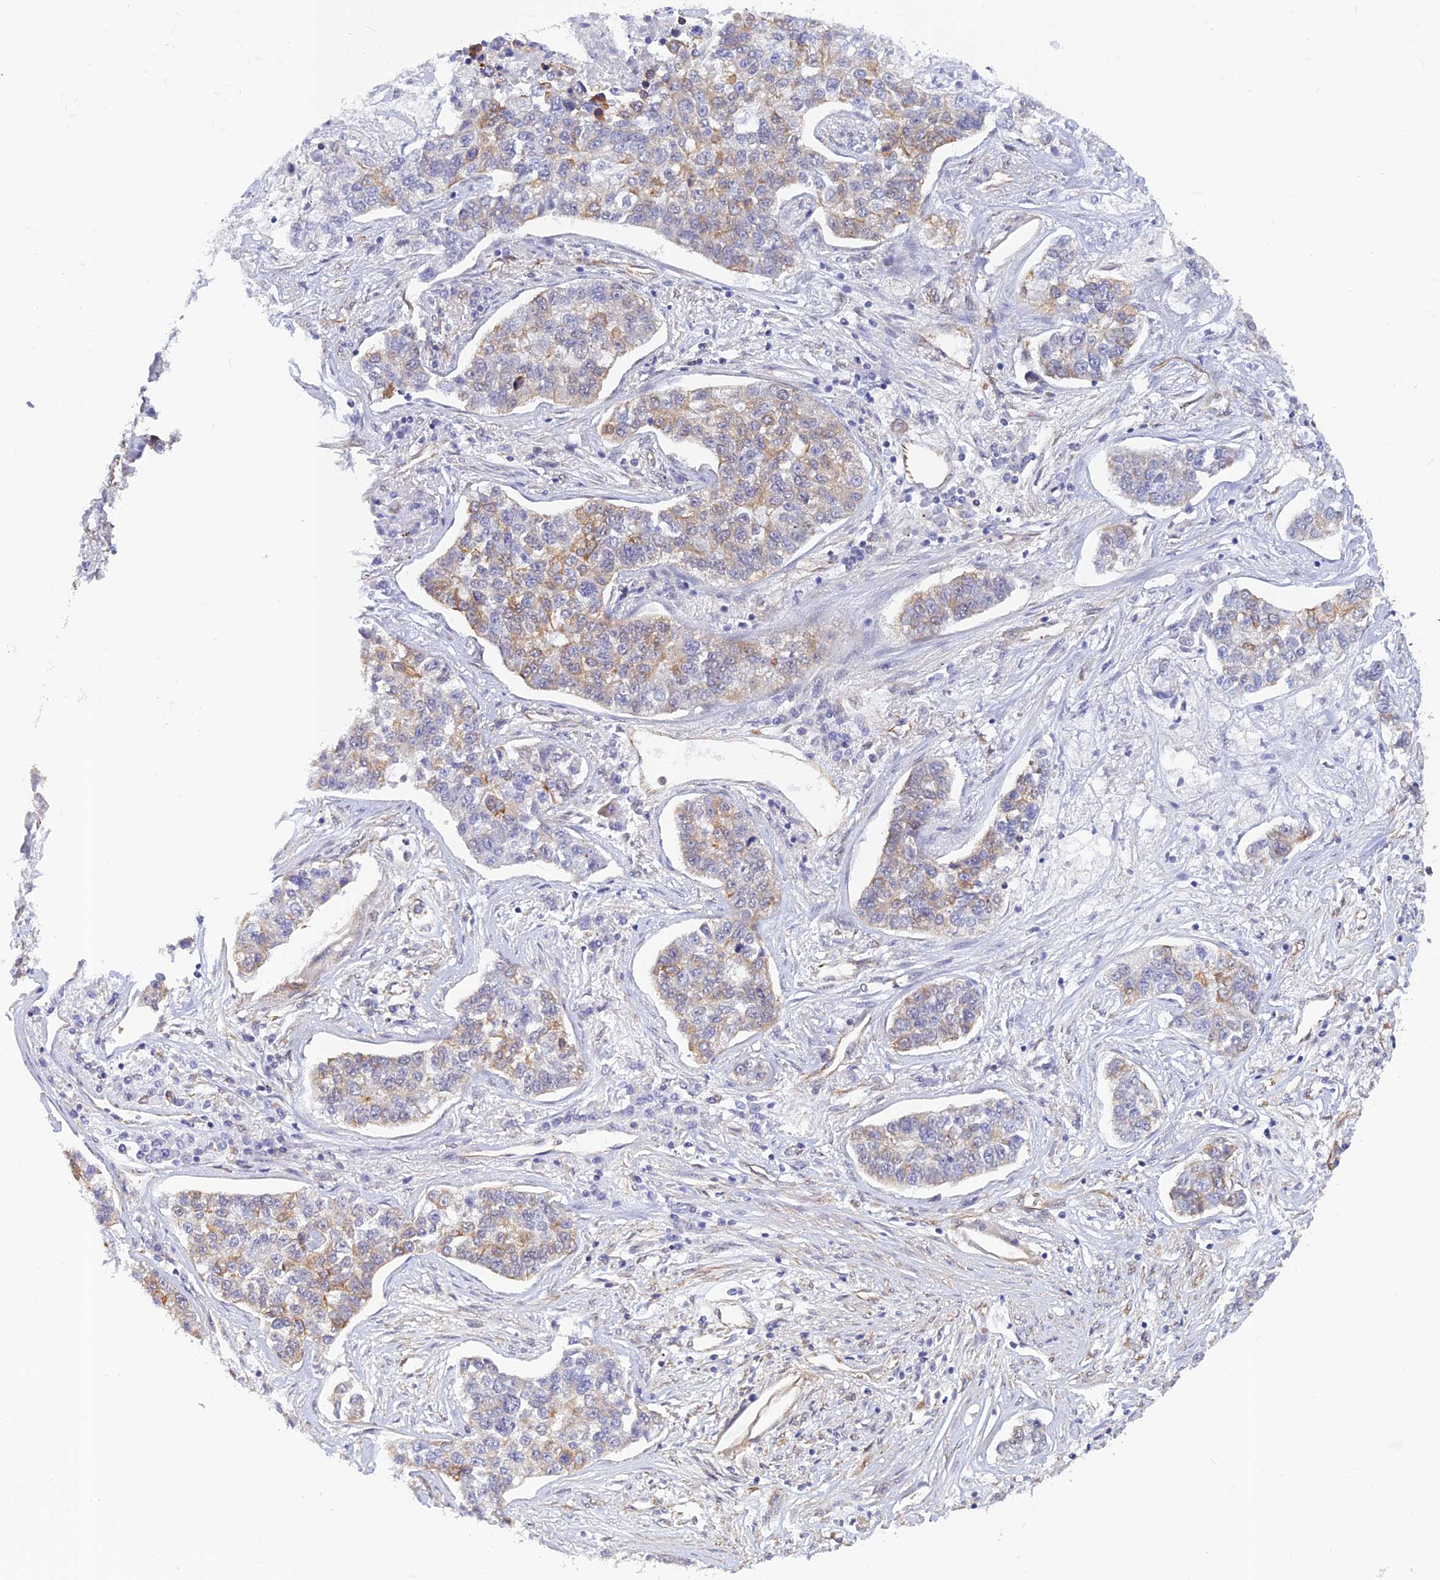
{"staining": {"intensity": "moderate", "quantity": "<25%", "location": "cytoplasmic/membranous"}, "tissue": "lung cancer", "cell_type": "Tumor cells", "image_type": "cancer", "snomed": [{"axis": "morphology", "description": "Adenocarcinoma, NOS"}, {"axis": "topography", "description": "Lung"}], "caption": "Immunohistochemistry (IHC) of adenocarcinoma (lung) displays low levels of moderate cytoplasmic/membranous staining in approximately <25% of tumor cells.", "gene": "PAGR1", "patient": {"sex": "male", "age": 49}}